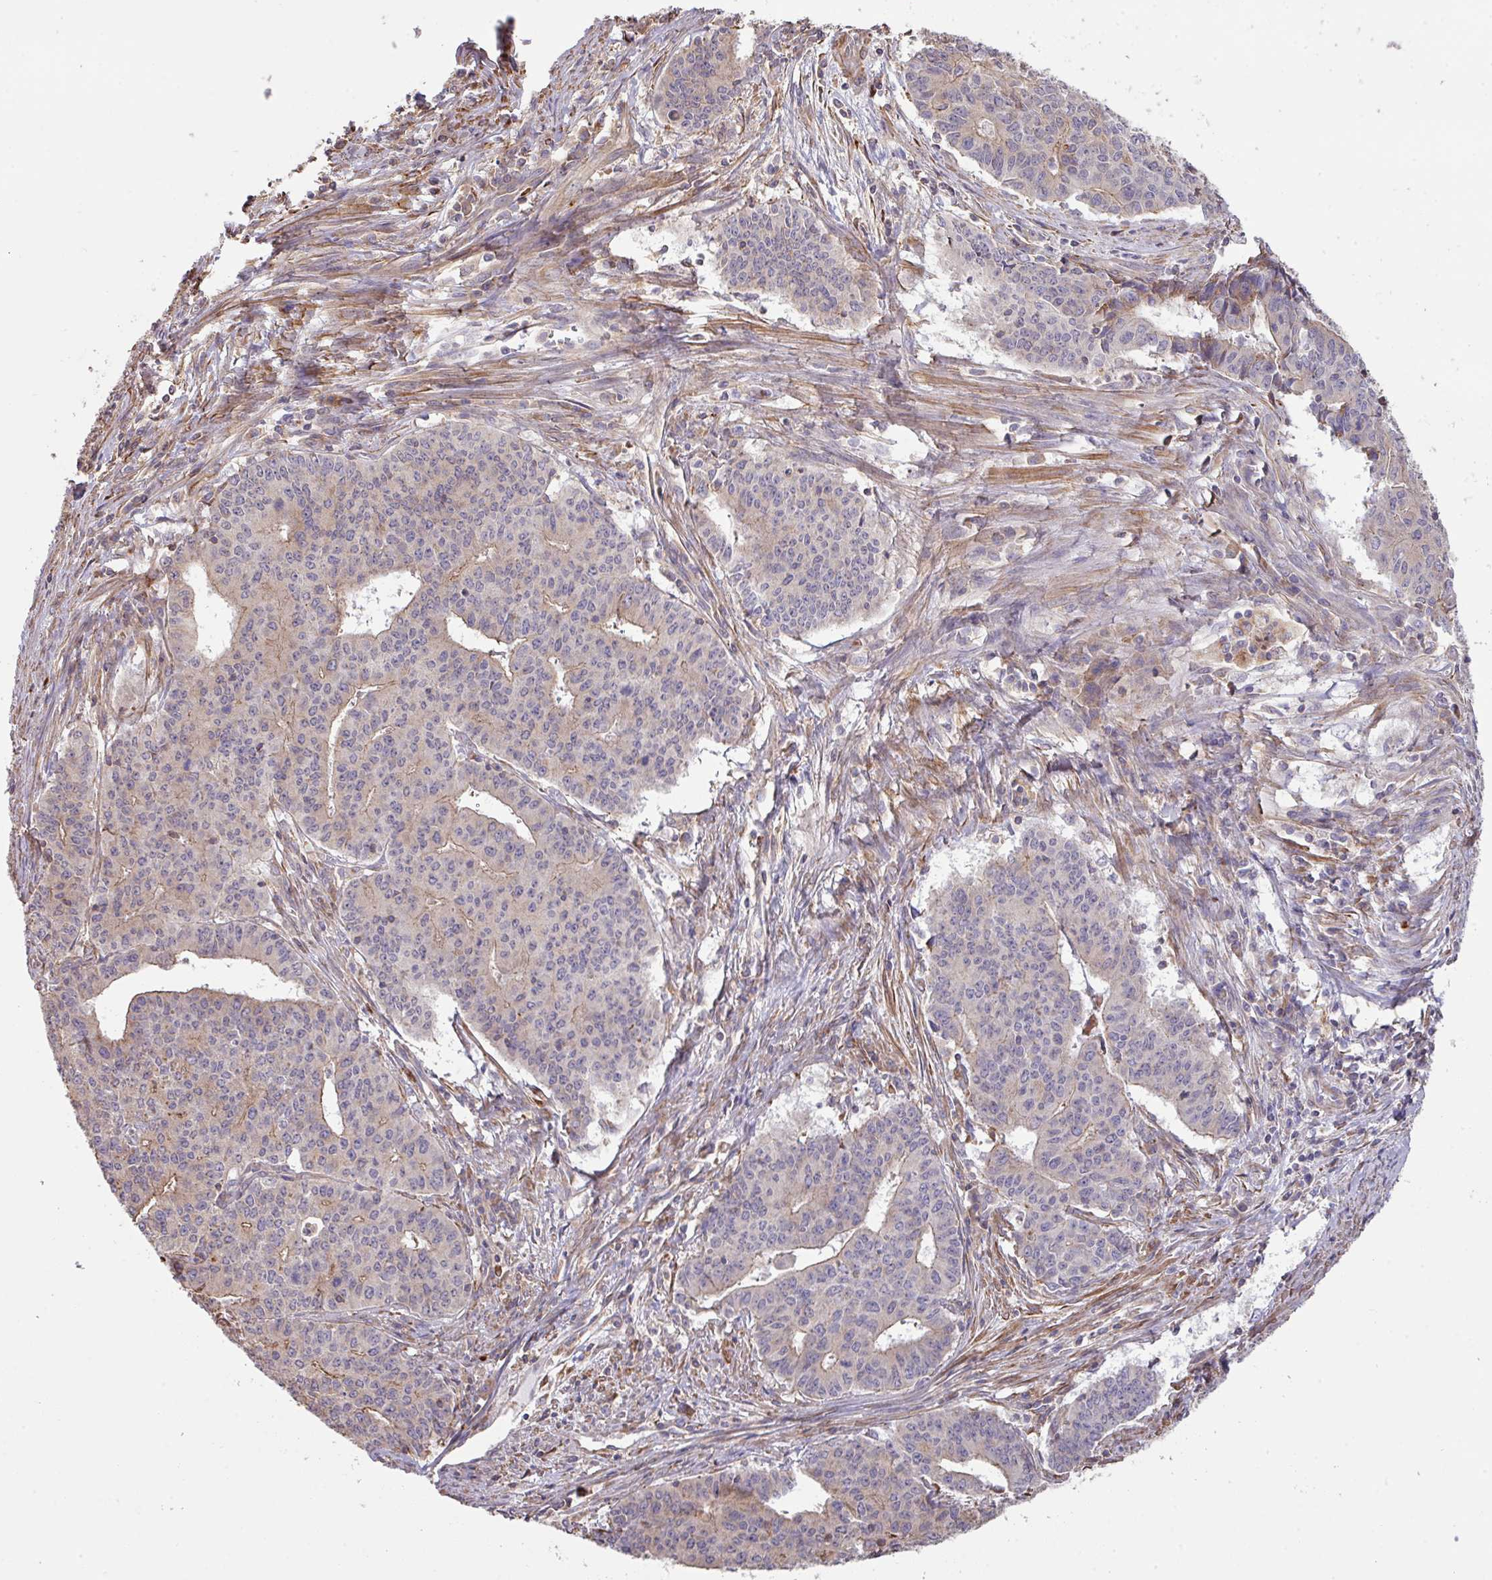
{"staining": {"intensity": "weak", "quantity": "<25%", "location": "cytoplasmic/membranous"}, "tissue": "endometrial cancer", "cell_type": "Tumor cells", "image_type": "cancer", "snomed": [{"axis": "morphology", "description": "Adenocarcinoma, NOS"}, {"axis": "topography", "description": "Endometrium"}], "caption": "High magnification brightfield microscopy of endometrial adenocarcinoma stained with DAB (brown) and counterstained with hematoxylin (blue): tumor cells show no significant positivity.", "gene": "LRRC41", "patient": {"sex": "female", "age": 59}}